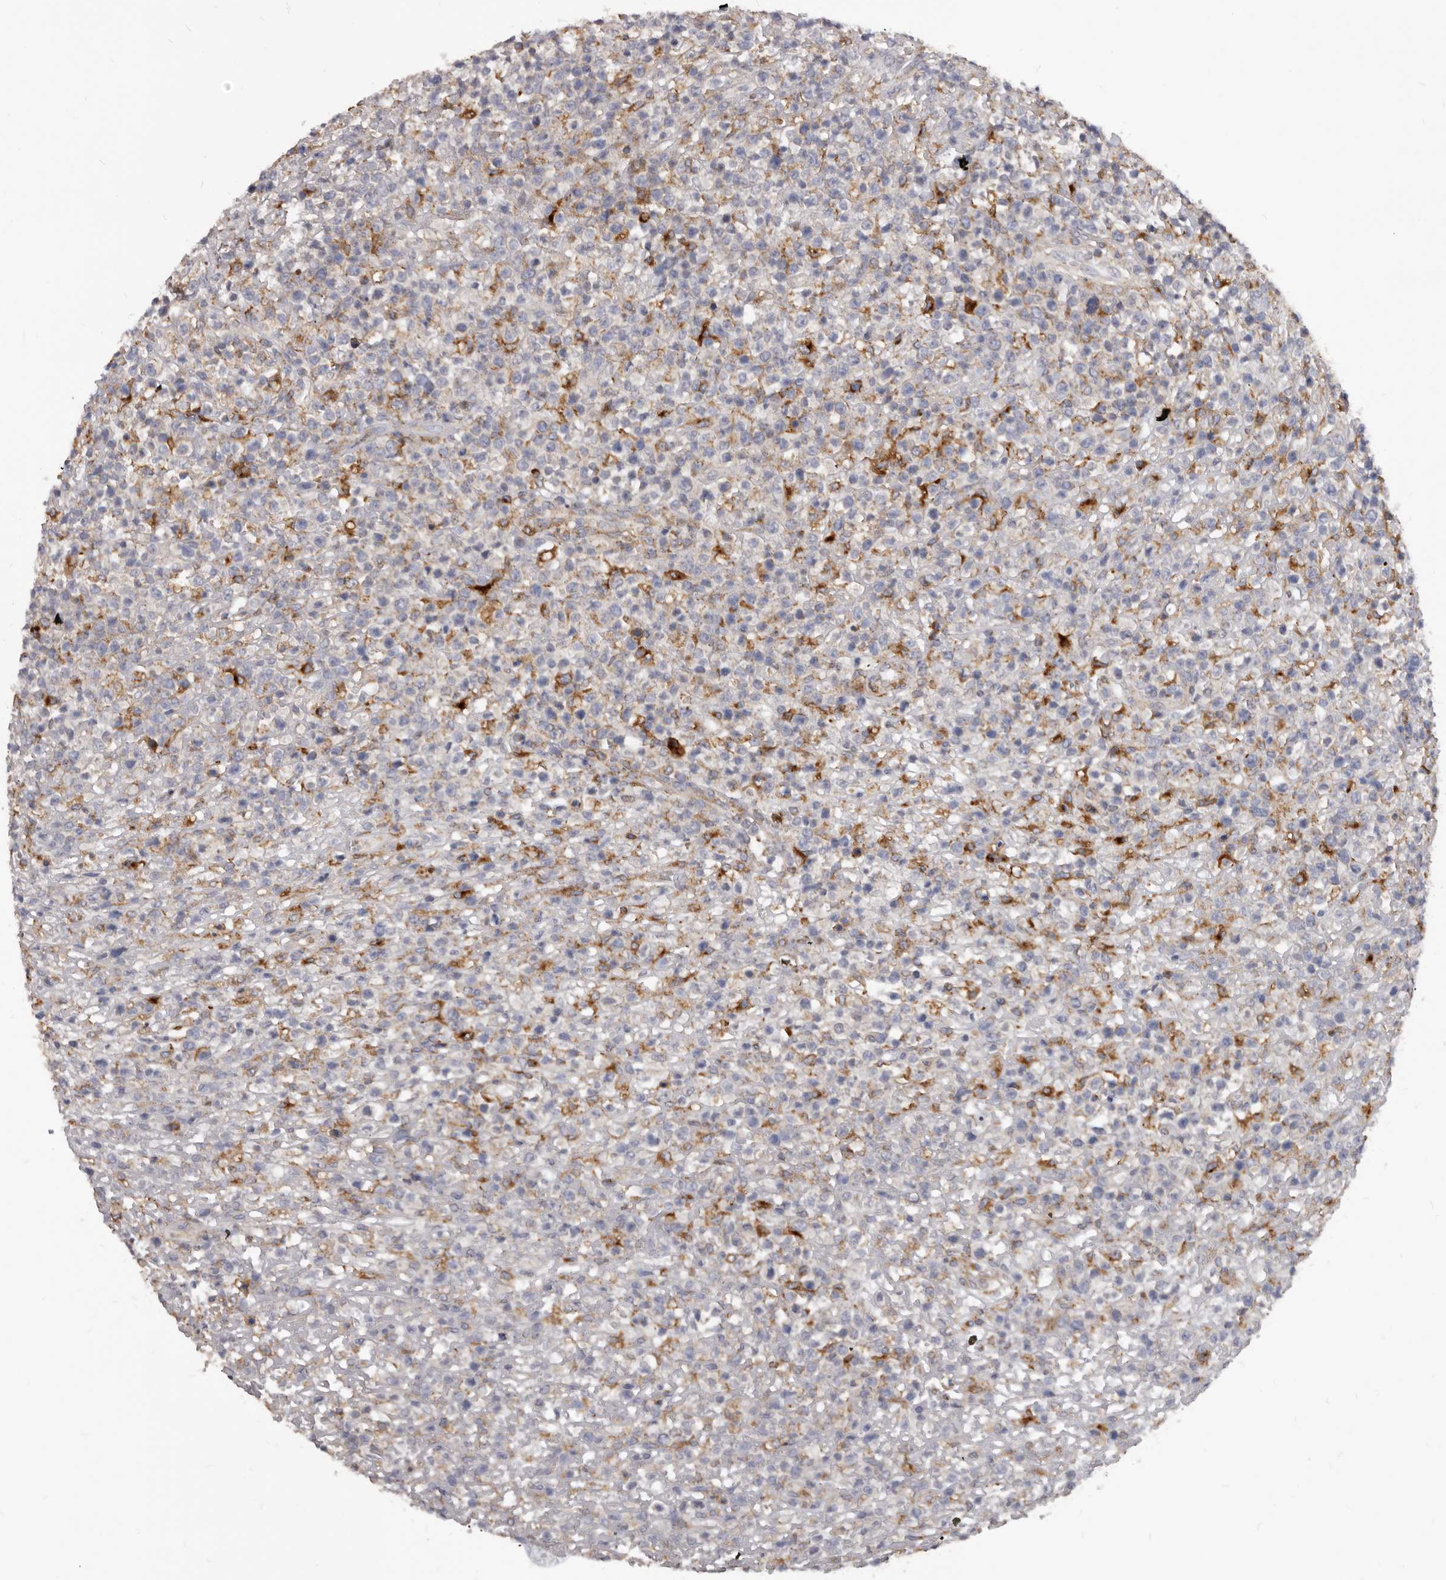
{"staining": {"intensity": "weak", "quantity": "<25%", "location": "cytoplasmic/membranous"}, "tissue": "lymphoma", "cell_type": "Tumor cells", "image_type": "cancer", "snomed": [{"axis": "morphology", "description": "Malignant lymphoma, non-Hodgkin's type, High grade"}, {"axis": "topography", "description": "Colon"}], "caption": "Lymphoma stained for a protein using IHC demonstrates no expression tumor cells.", "gene": "PI4K2A", "patient": {"sex": "female", "age": 53}}